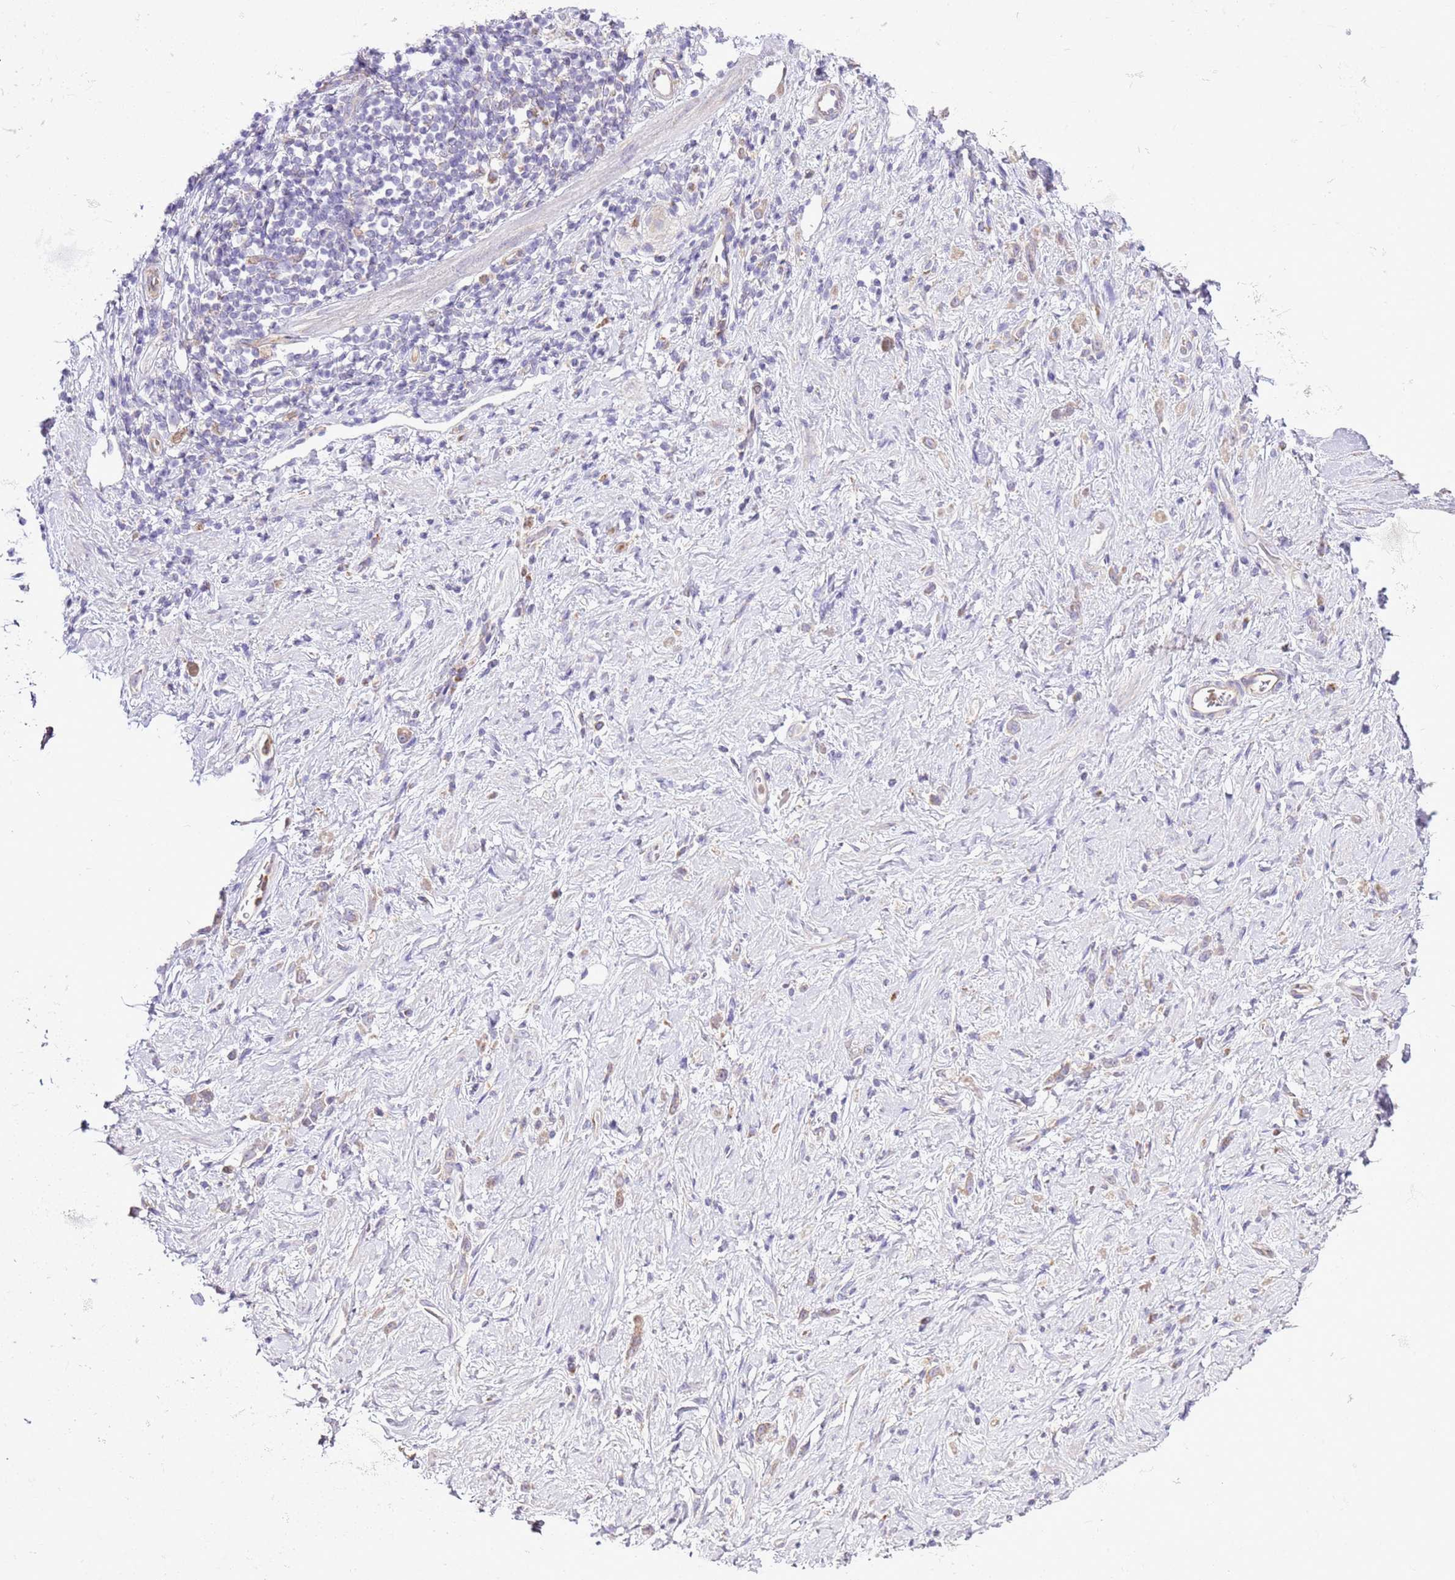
{"staining": {"intensity": "negative", "quantity": "none", "location": "none"}, "tissue": "stomach cancer", "cell_type": "Tumor cells", "image_type": "cancer", "snomed": [{"axis": "morphology", "description": "Adenocarcinoma, NOS"}, {"axis": "topography", "description": "Stomach"}], "caption": "High magnification brightfield microscopy of adenocarcinoma (stomach) stained with DAB (brown) and counterstained with hematoxylin (blue): tumor cells show no significant expression.", "gene": "OAZ2", "patient": {"sex": "female", "age": 60}}